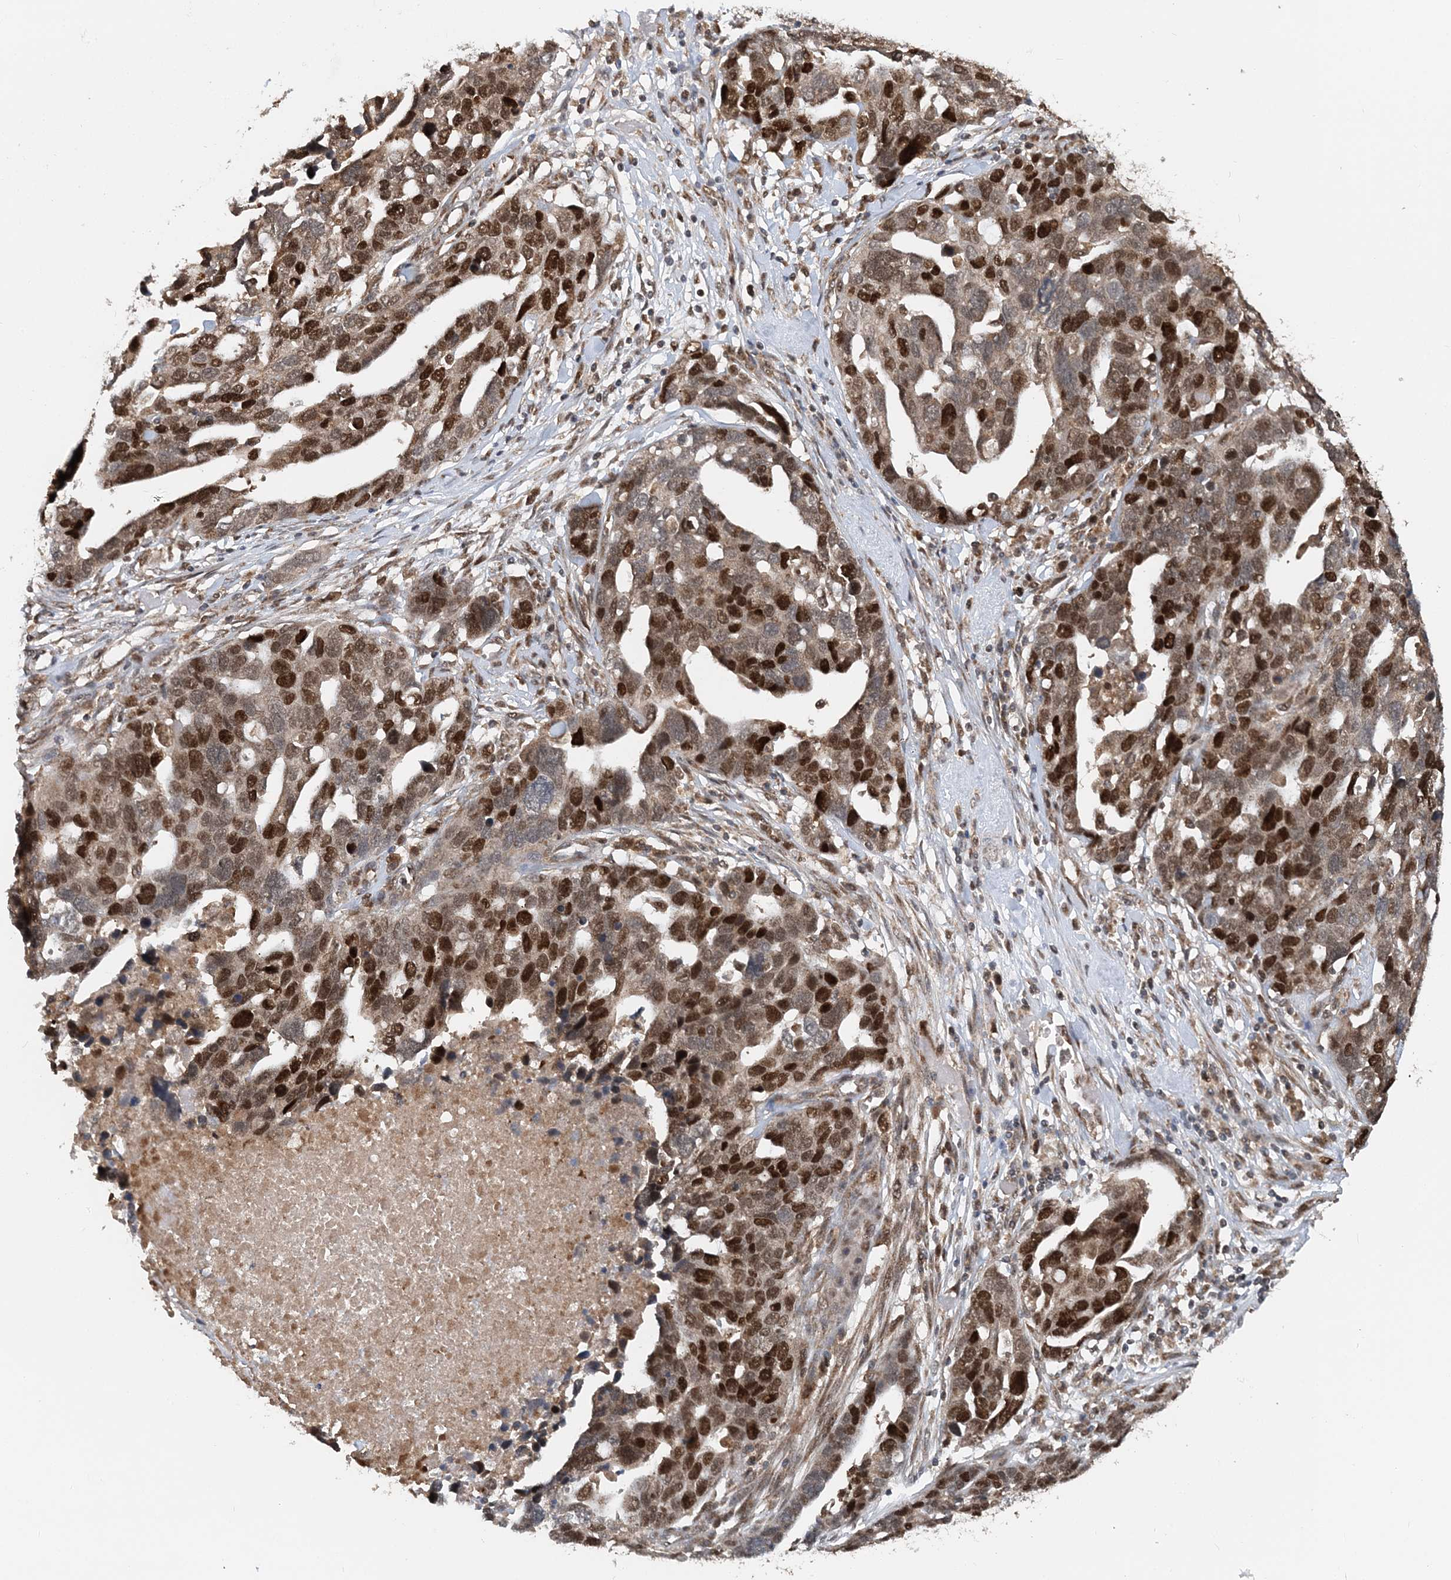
{"staining": {"intensity": "strong", "quantity": ">75%", "location": "nuclear"}, "tissue": "ovarian cancer", "cell_type": "Tumor cells", "image_type": "cancer", "snomed": [{"axis": "morphology", "description": "Cystadenocarcinoma, serous, NOS"}, {"axis": "topography", "description": "Ovary"}], "caption": "Human ovarian serous cystadenocarcinoma stained with a protein marker exhibits strong staining in tumor cells.", "gene": "KIF4A", "patient": {"sex": "female", "age": 54}}